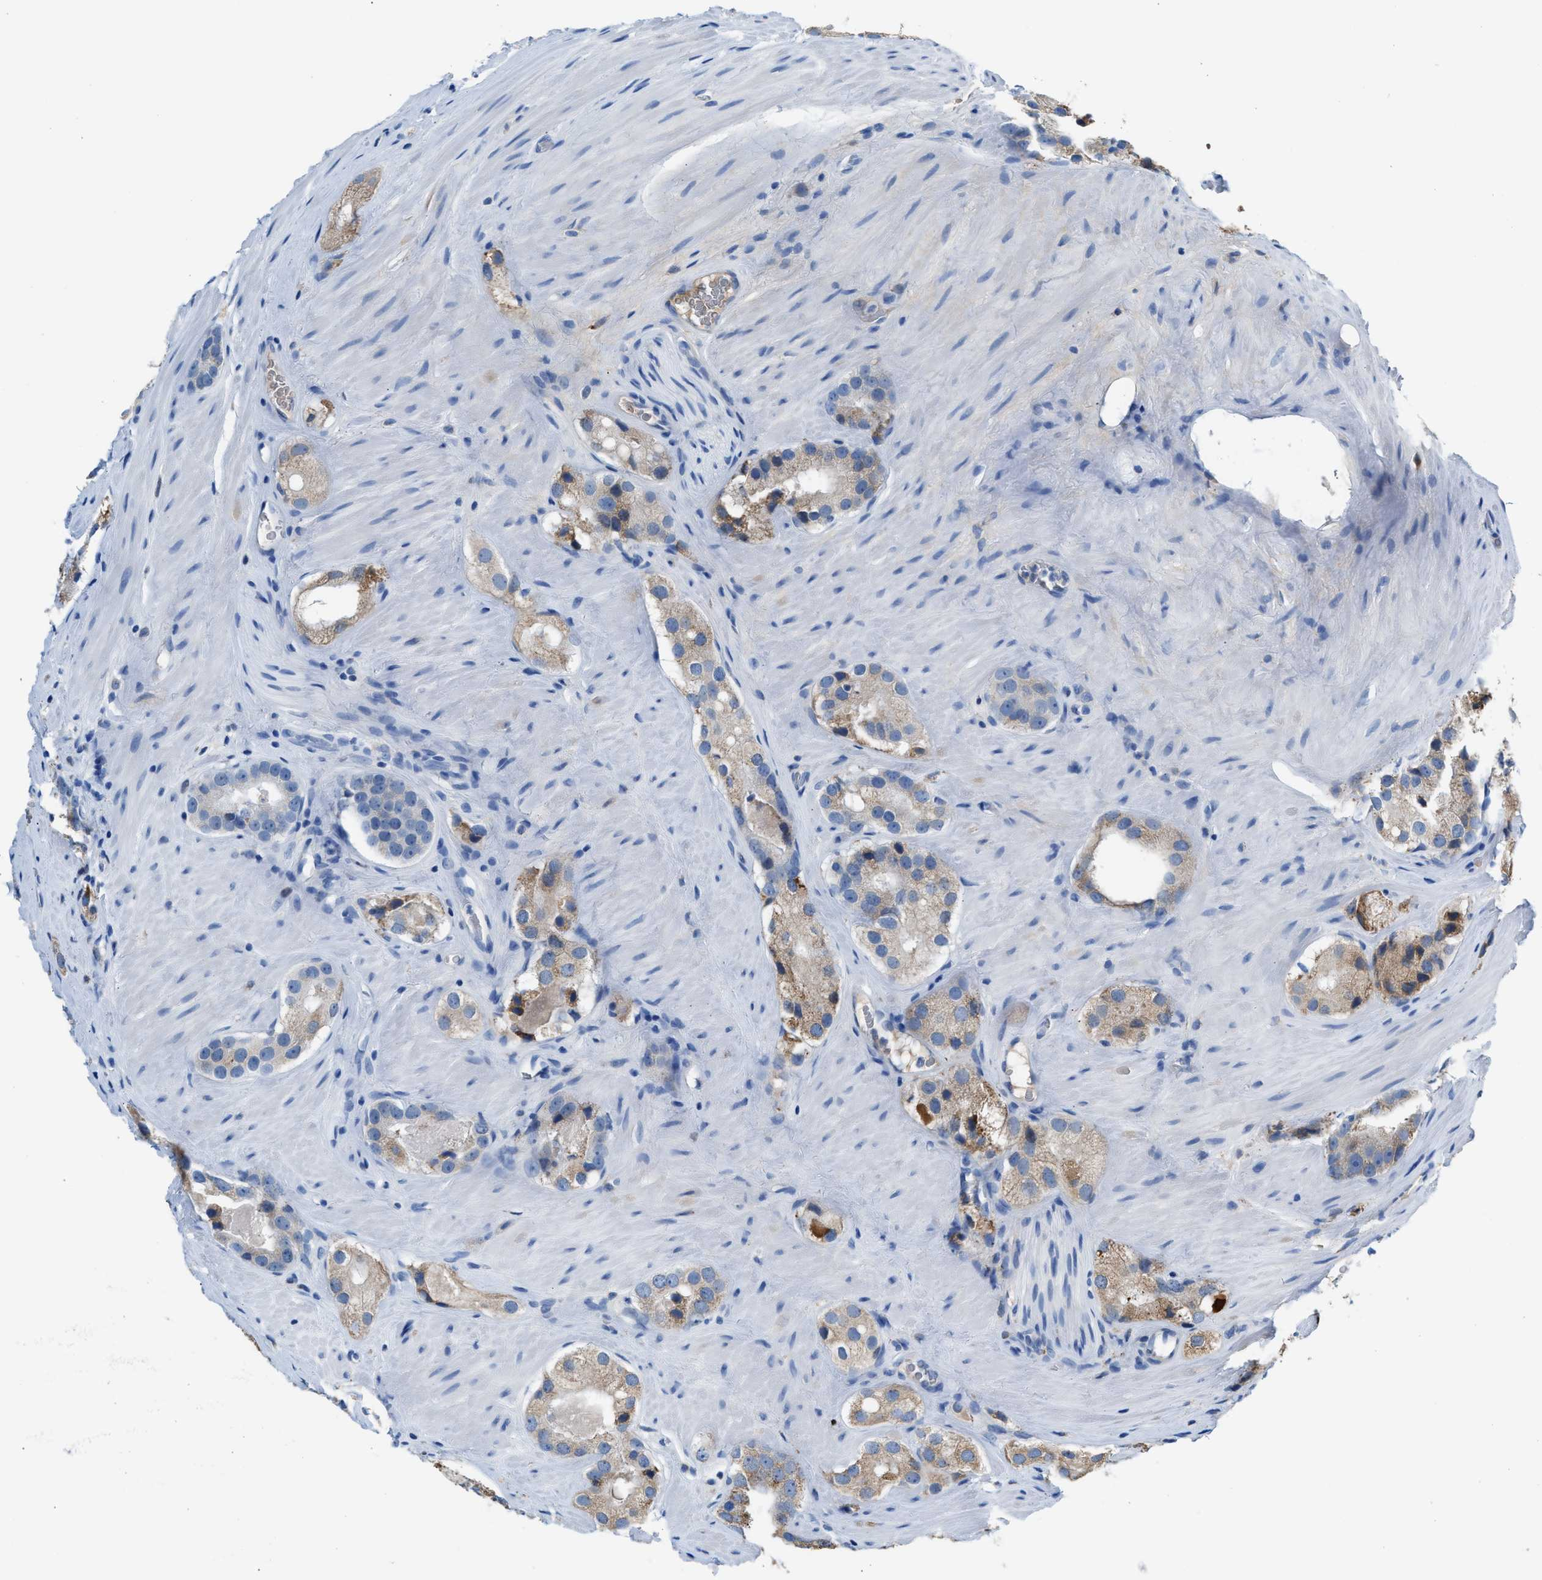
{"staining": {"intensity": "weak", "quantity": ">75%", "location": "cytoplasmic/membranous"}, "tissue": "prostate cancer", "cell_type": "Tumor cells", "image_type": "cancer", "snomed": [{"axis": "morphology", "description": "Adenocarcinoma, High grade"}, {"axis": "topography", "description": "Prostate"}], "caption": "Tumor cells exhibit low levels of weak cytoplasmic/membranous positivity in approximately >75% of cells in human prostate high-grade adenocarcinoma.", "gene": "CA3", "patient": {"sex": "male", "age": 63}}